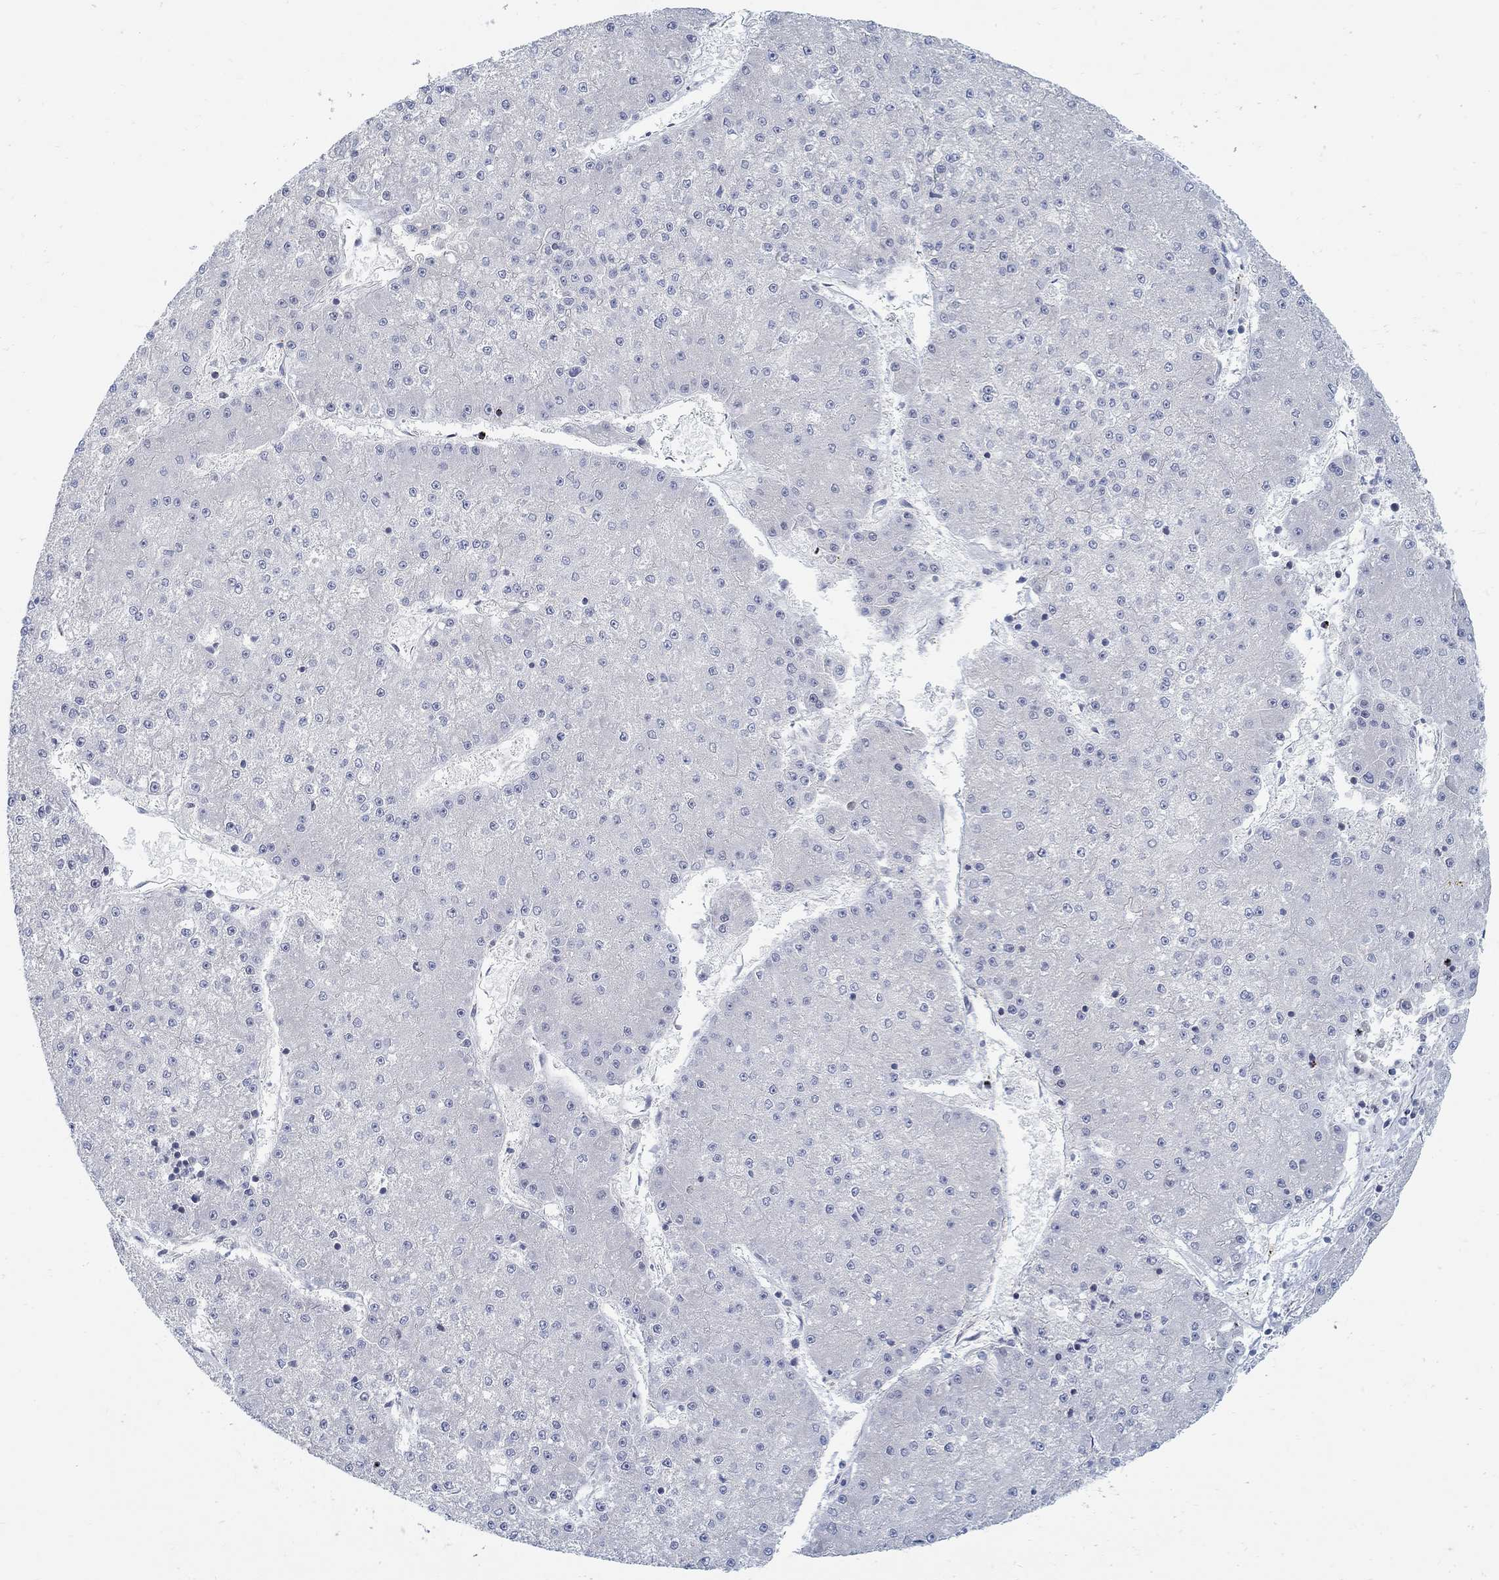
{"staining": {"intensity": "negative", "quantity": "none", "location": "none"}, "tissue": "liver cancer", "cell_type": "Tumor cells", "image_type": "cancer", "snomed": [{"axis": "morphology", "description": "Carcinoma, Hepatocellular, NOS"}, {"axis": "topography", "description": "Liver"}], "caption": "Immunohistochemistry (IHC) micrograph of liver hepatocellular carcinoma stained for a protein (brown), which displays no positivity in tumor cells.", "gene": "ANO7", "patient": {"sex": "male", "age": 73}}